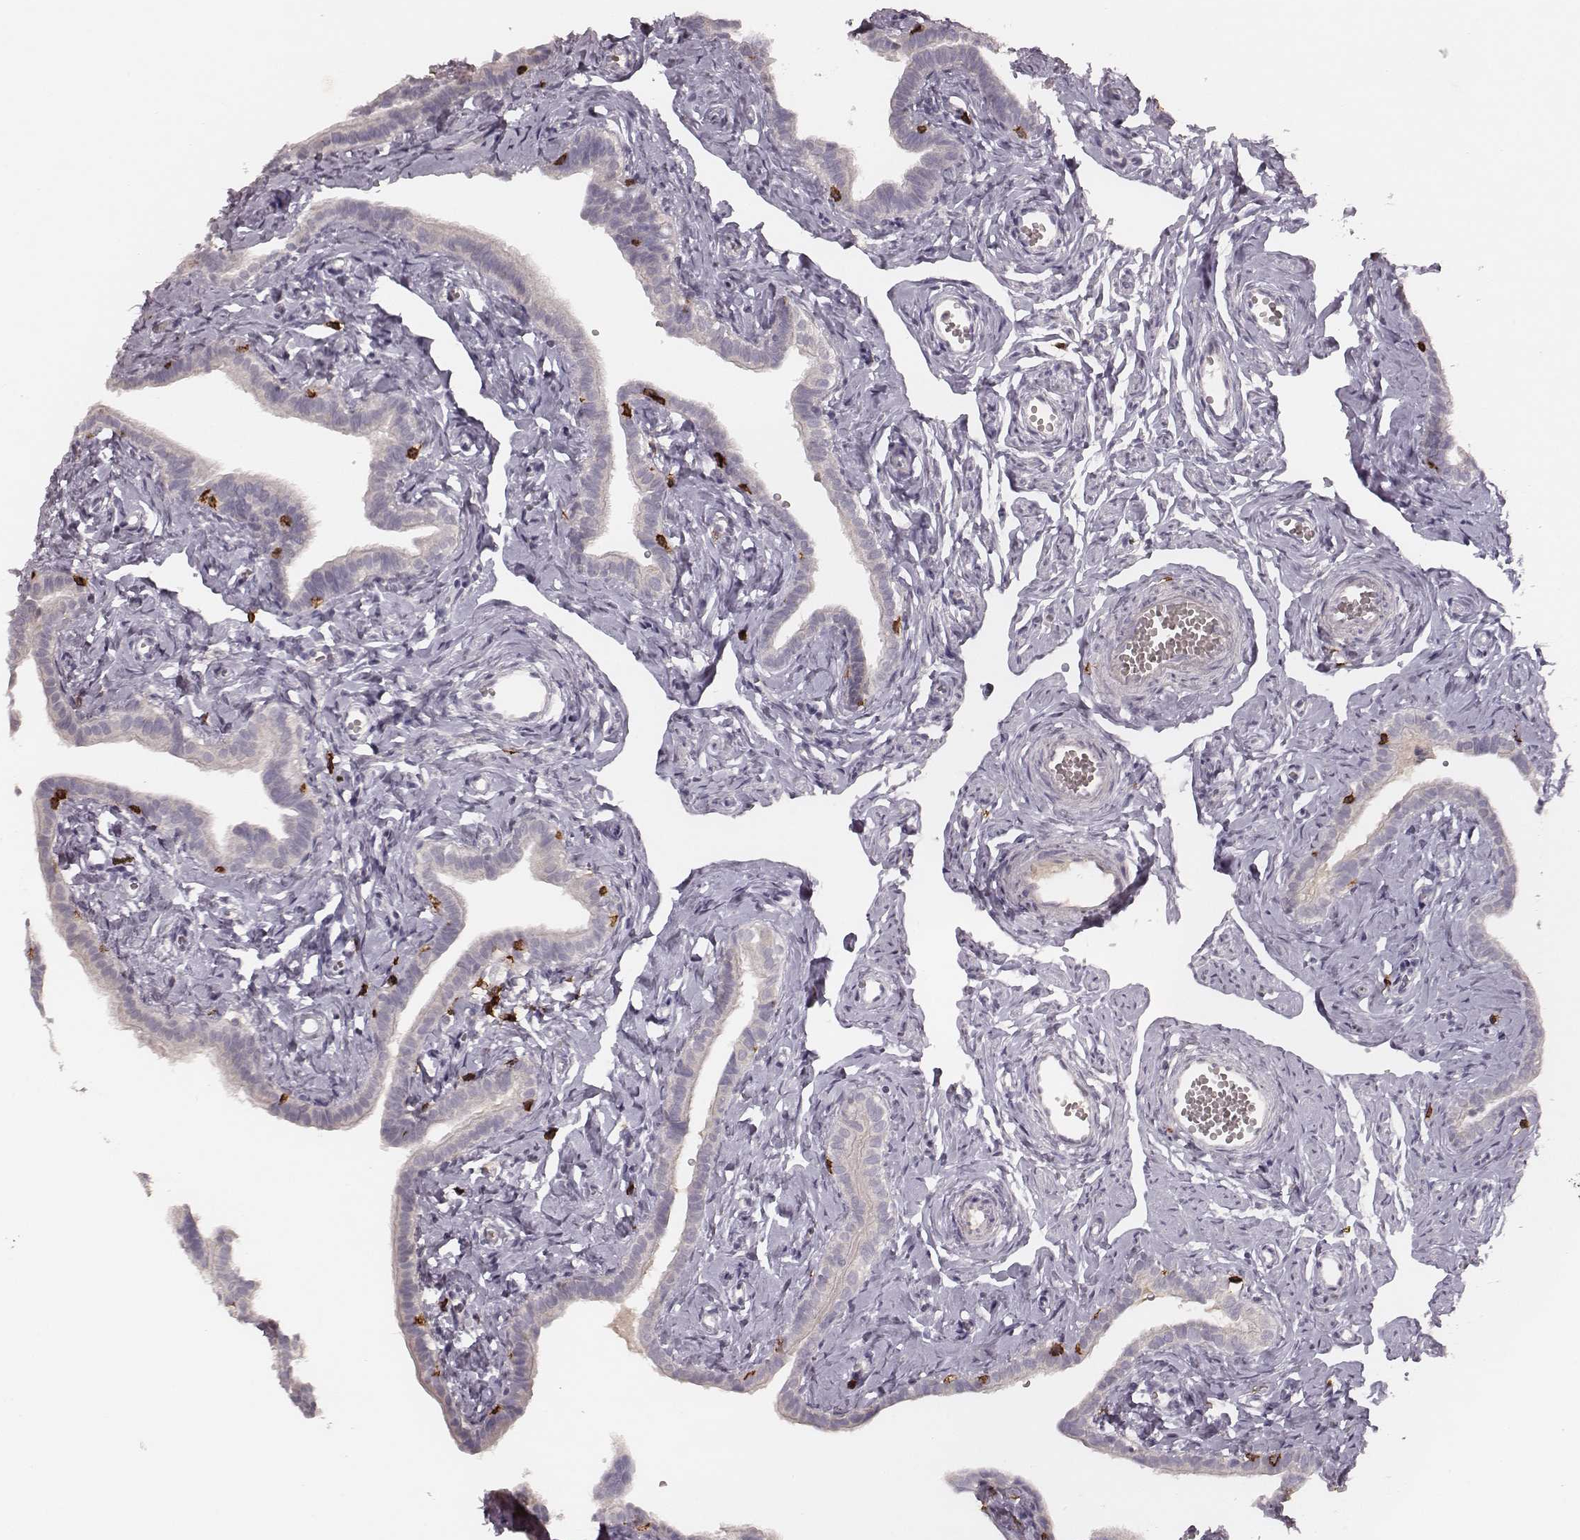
{"staining": {"intensity": "negative", "quantity": "none", "location": "none"}, "tissue": "fallopian tube", "cell_type": "Glandular cells", "image_type": "normal", "snomed": [{"axis": "morphology", "description": "Normal tissue, NOS"}, {"axis": "topography", "description": "Fallopian tube"}], "caption": "A photomicrograph of fallopian tube stained for a protein exhibits no brown staining in glandular cells. Nuclei are stained in blue.", "gene": "CD8A", "patient": {"sex": "female", "age": 41}}